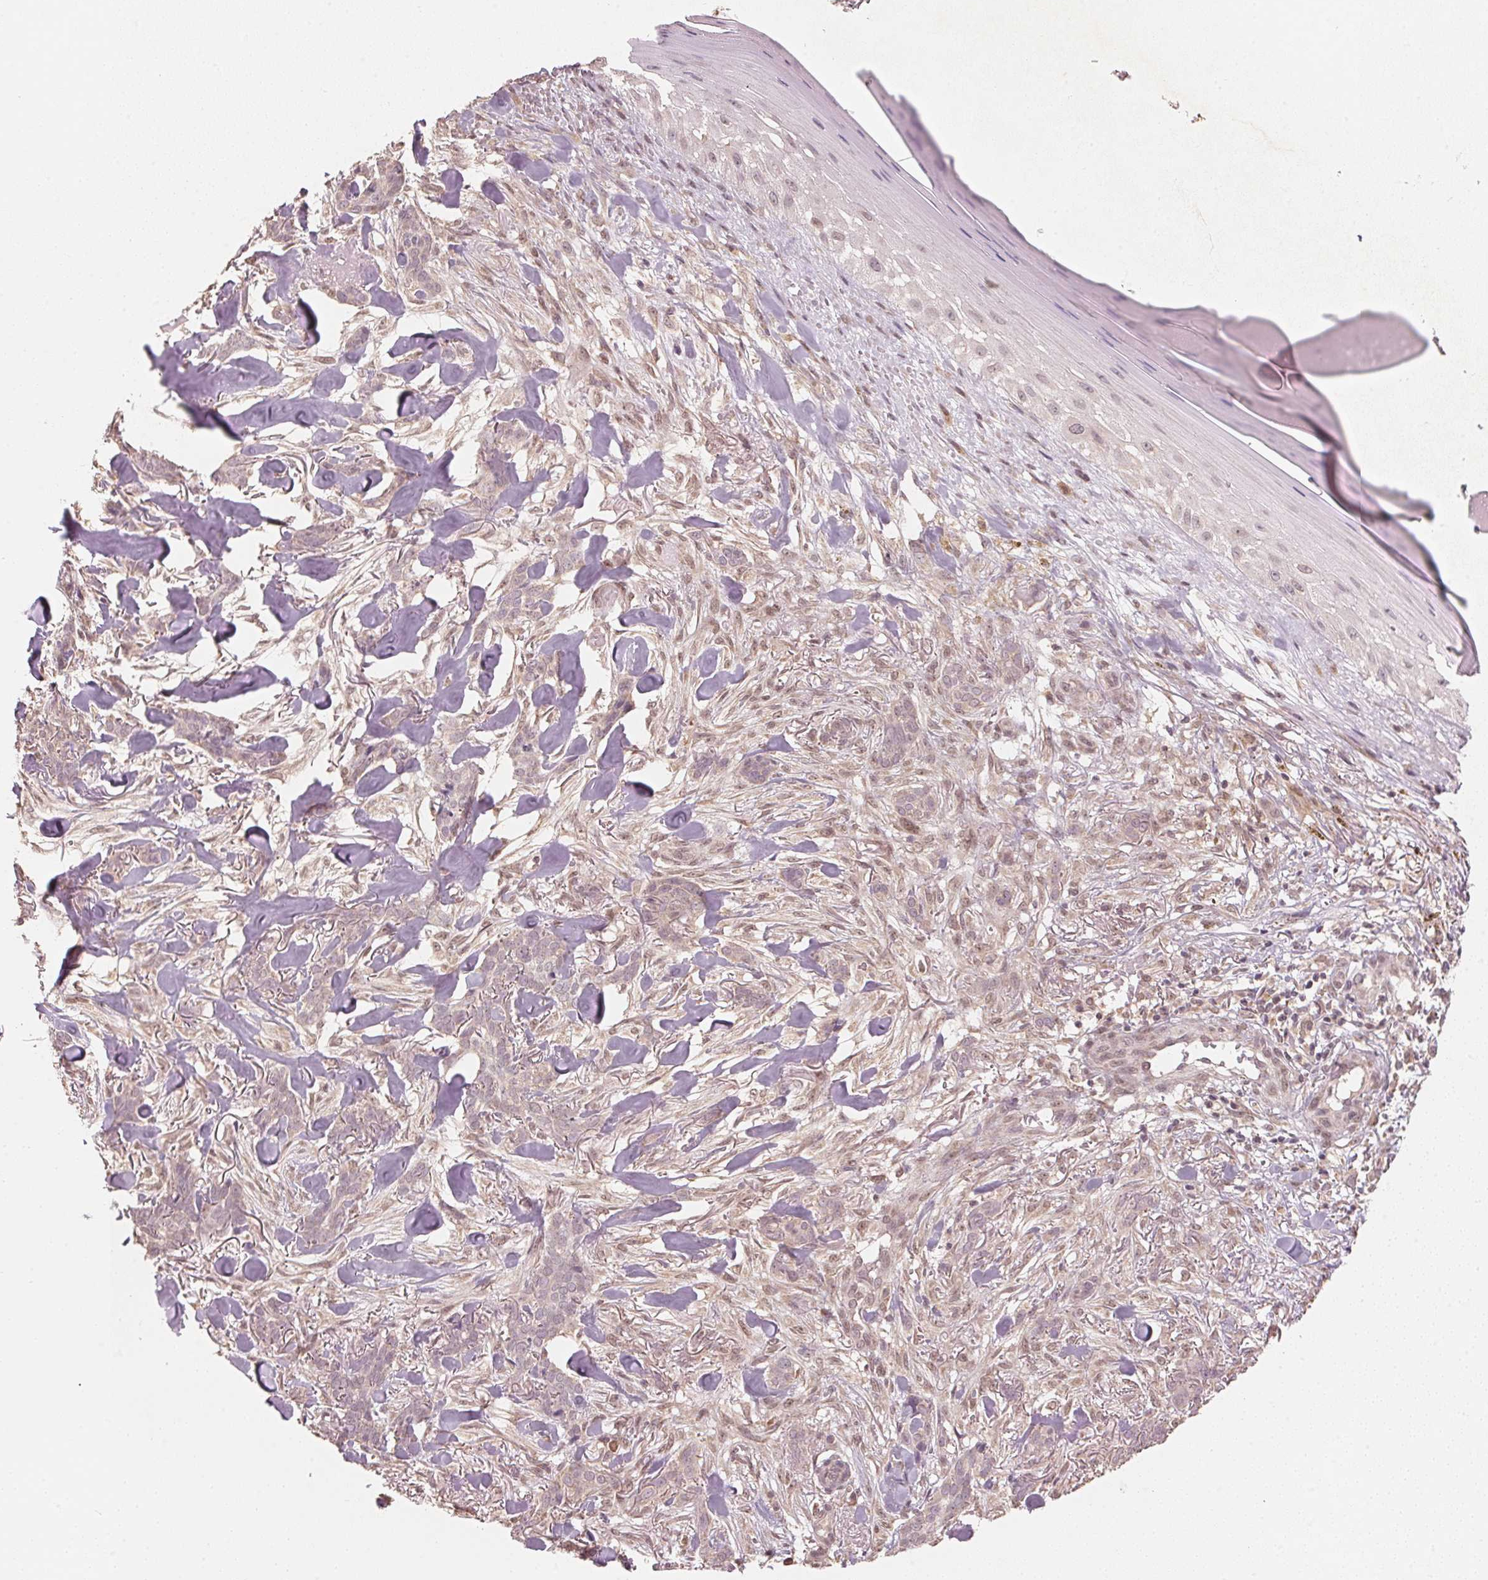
{"staining": {"intensity": "negative", "quantity": "none", "location": "none"}, "tissue": "skin cancer", "cell_type": "Tumor cells", "image_type": "cancer", "snomed": [{"axis": "morphology", "description": "Basal cell carcinoma"}, {"axis": "topography", "description": "Skin"}], "caption": "A micrograph of human skin basal cell carcinoma is negative for staining in tumor cells. (Stains: DAB (3,3'-diaminobenzidine) immunohistochemistry with hematoxylin counter stain, Microscopy: brightfield microscopy at high magnification).", "gene": "C2orf73", "patient": {"sex": "female", "age": 61}}